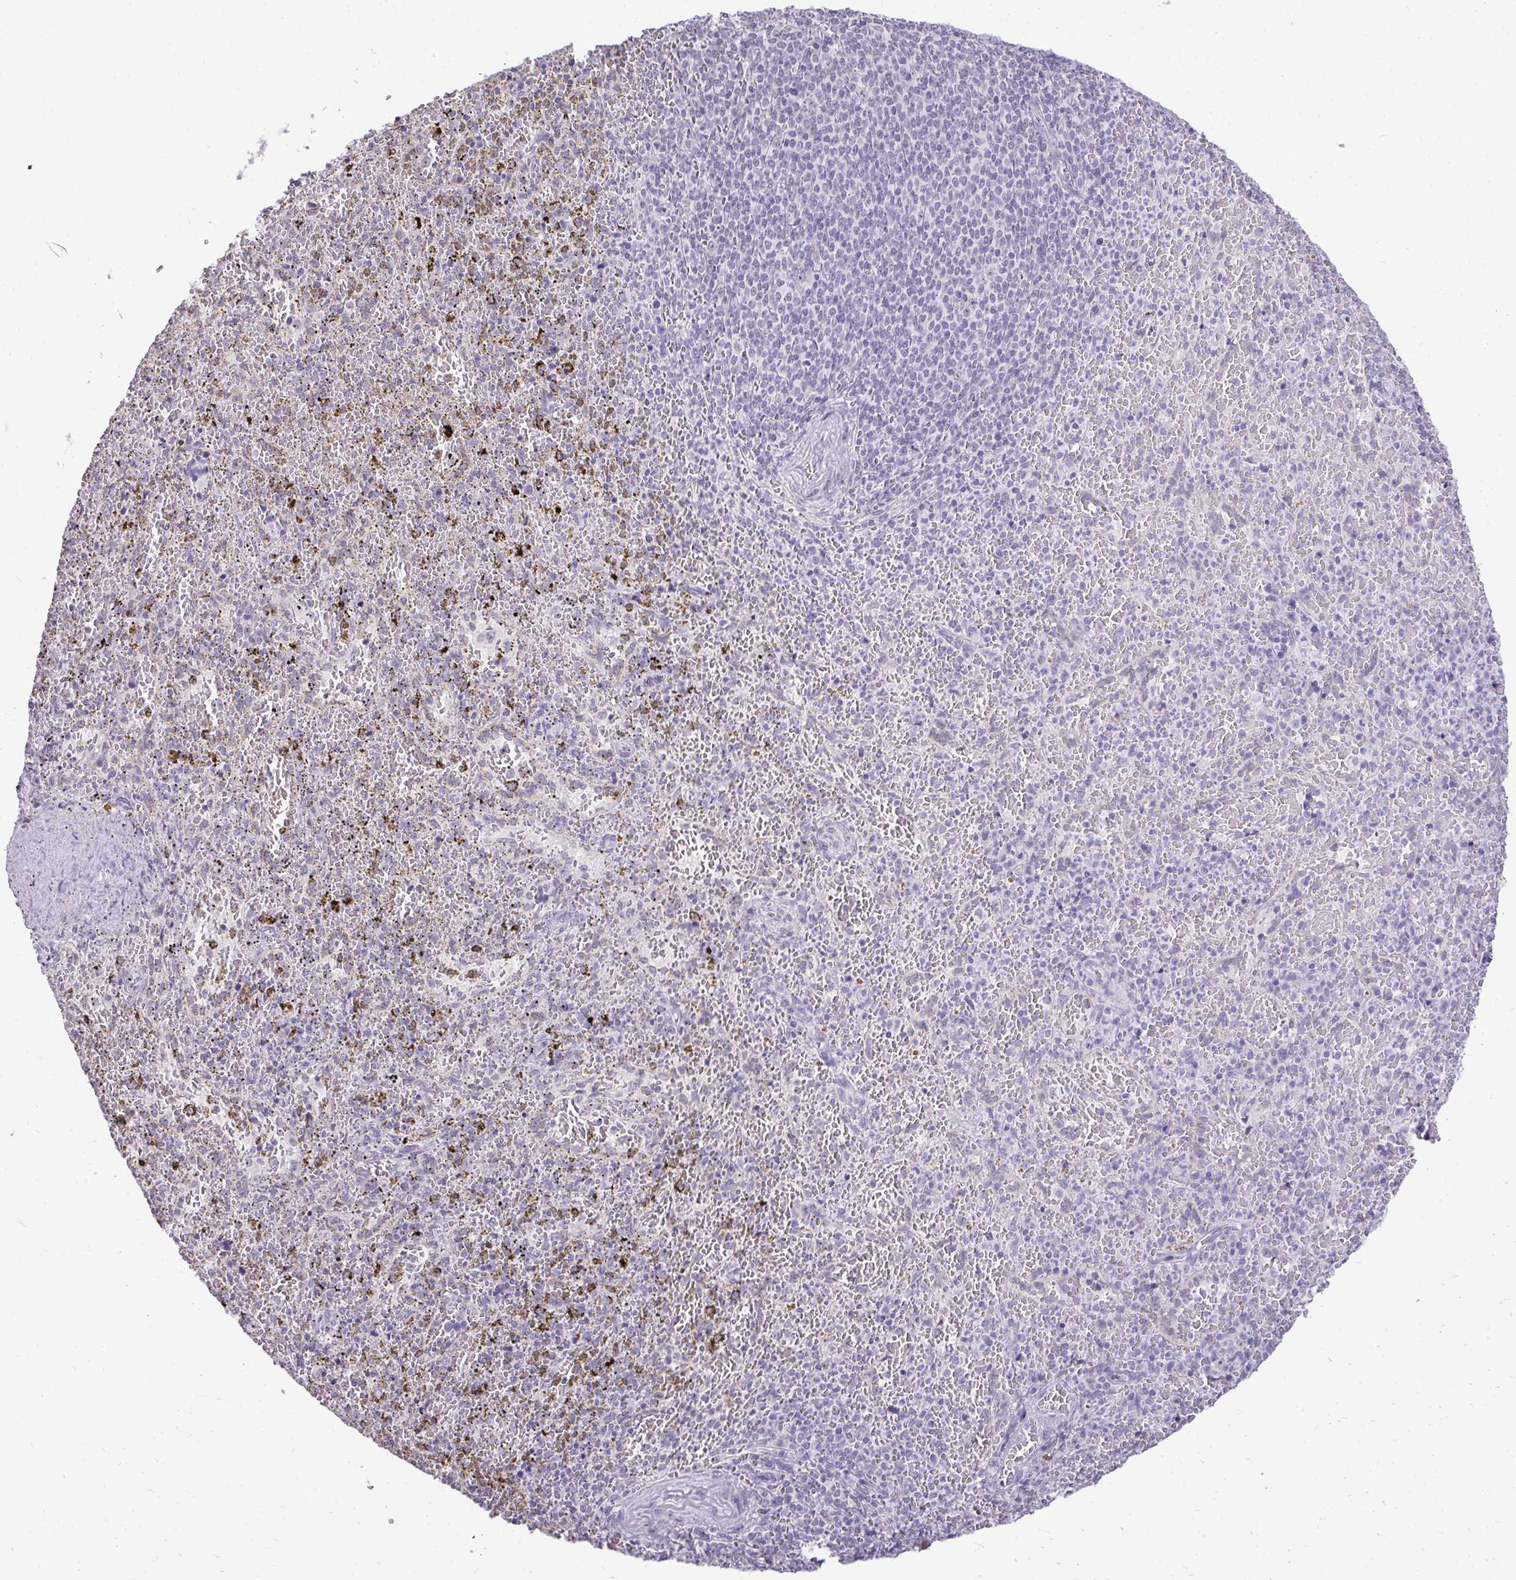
{"staining": {"intensity": "negative", "quantity": "none", "location": "none"}, "tissue": "spleen", "cell_type": "Cells in red pulp", "image_type": "normal", "snomed": [{"axis": "morphology", "description": "Normal tissue, NOS"}, {"axis": "topography", "description": "Spleen"}], "caption": "A high-resolution histopathology image shows IHC staining of unremarkable spleen, which reveals no significant expression in cells in red pulp.", "gene": "NPPA", "patient": {"sex": "female", "age": 50}}